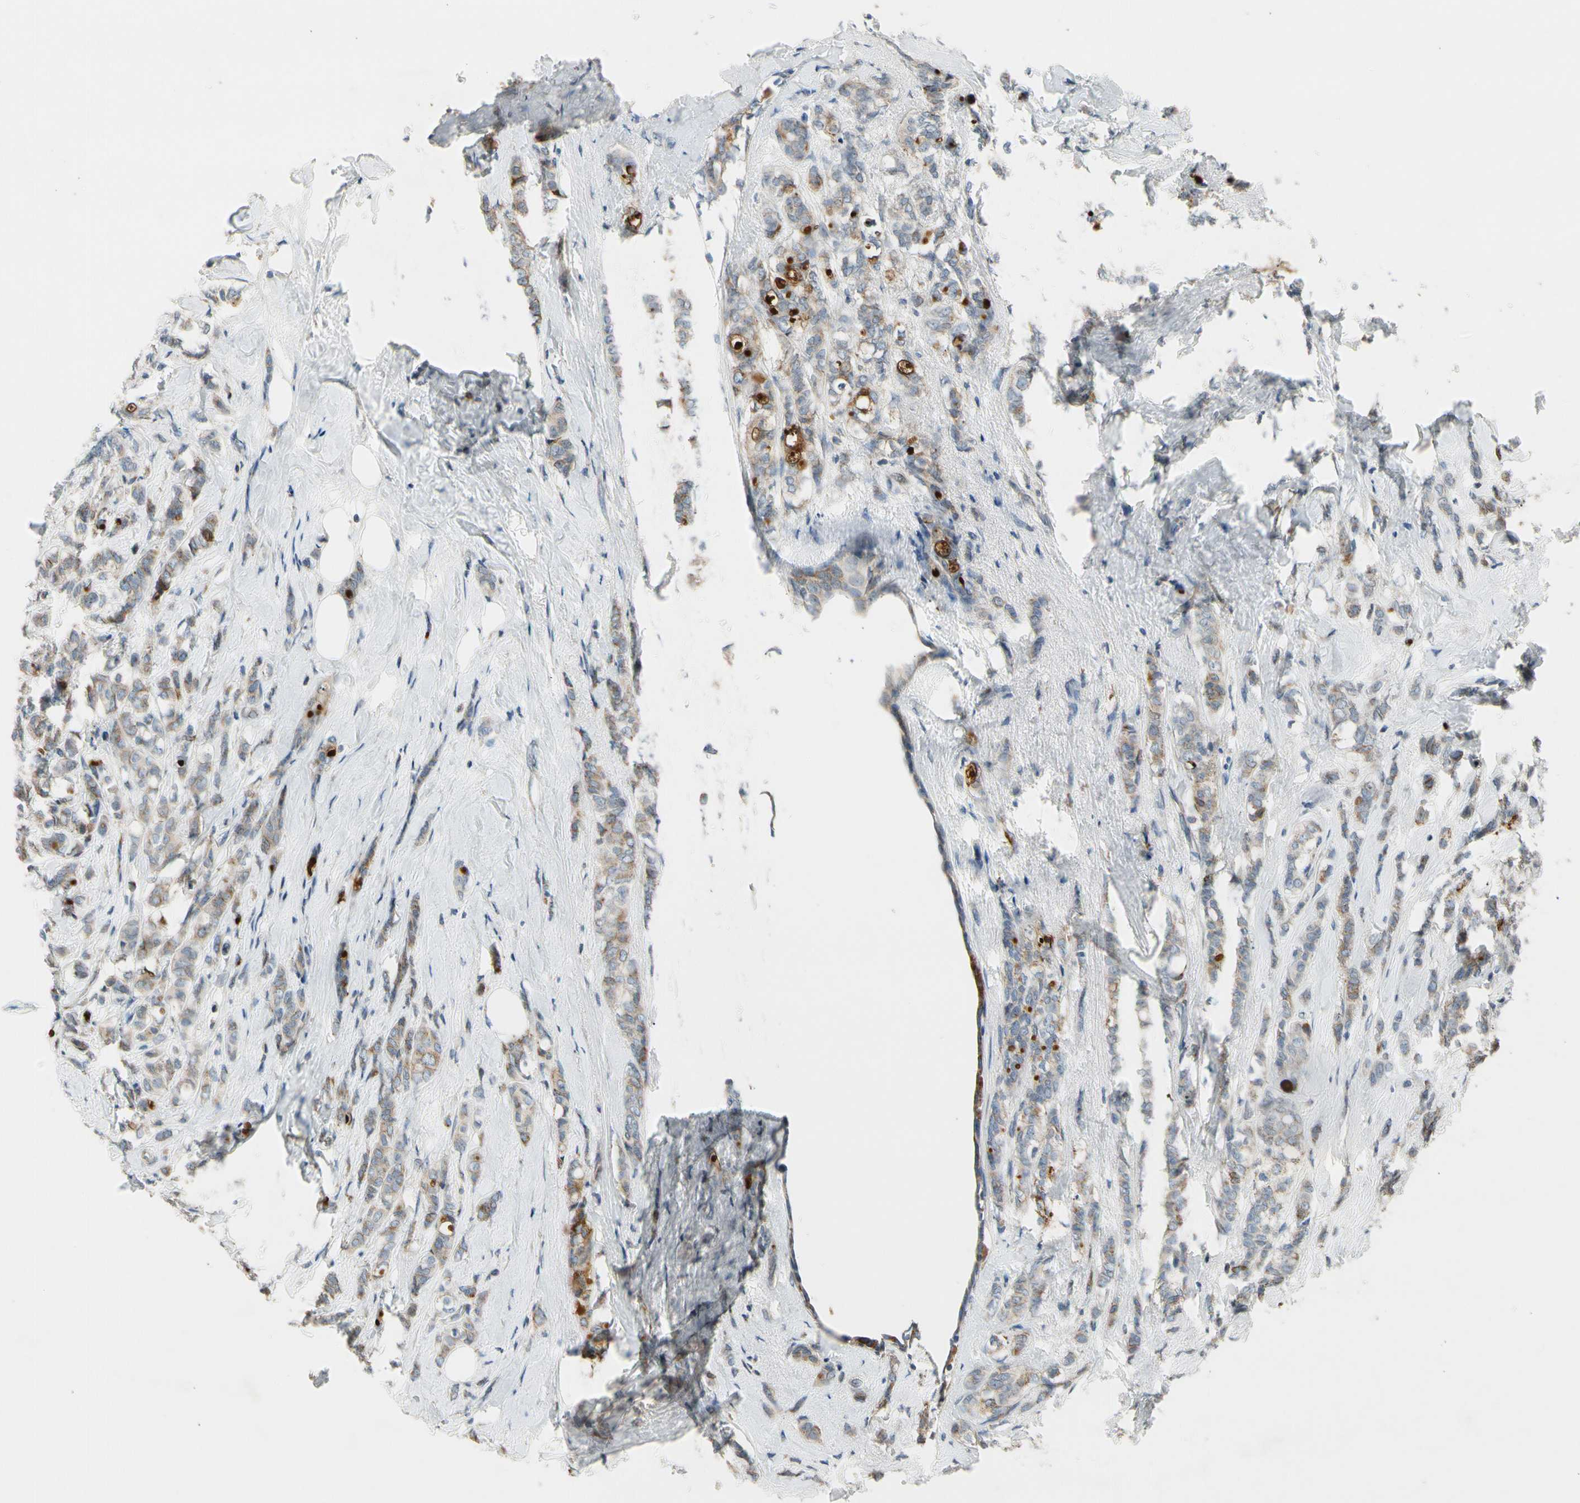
{"staining": {"intensity": "weak", "quantity": ">75%", "location": "cytoplasmic/membranous"}, "tissue": "breast cancer", "cell_type": "Tumor cells", "image_type": "cancer", "snomed": [{"axis": "morphology", "description": "Lobular carcinoma"}, {"axis": "topography", "description": "Breast"}], "caption": "Breast cancer stained for a protein (brown) shows weak cytoplasmic/membranous positive staining in approximately >75% of tumor cells.", "gene": "NPHP3", "patient": {"sex": "female", "age": 60}}